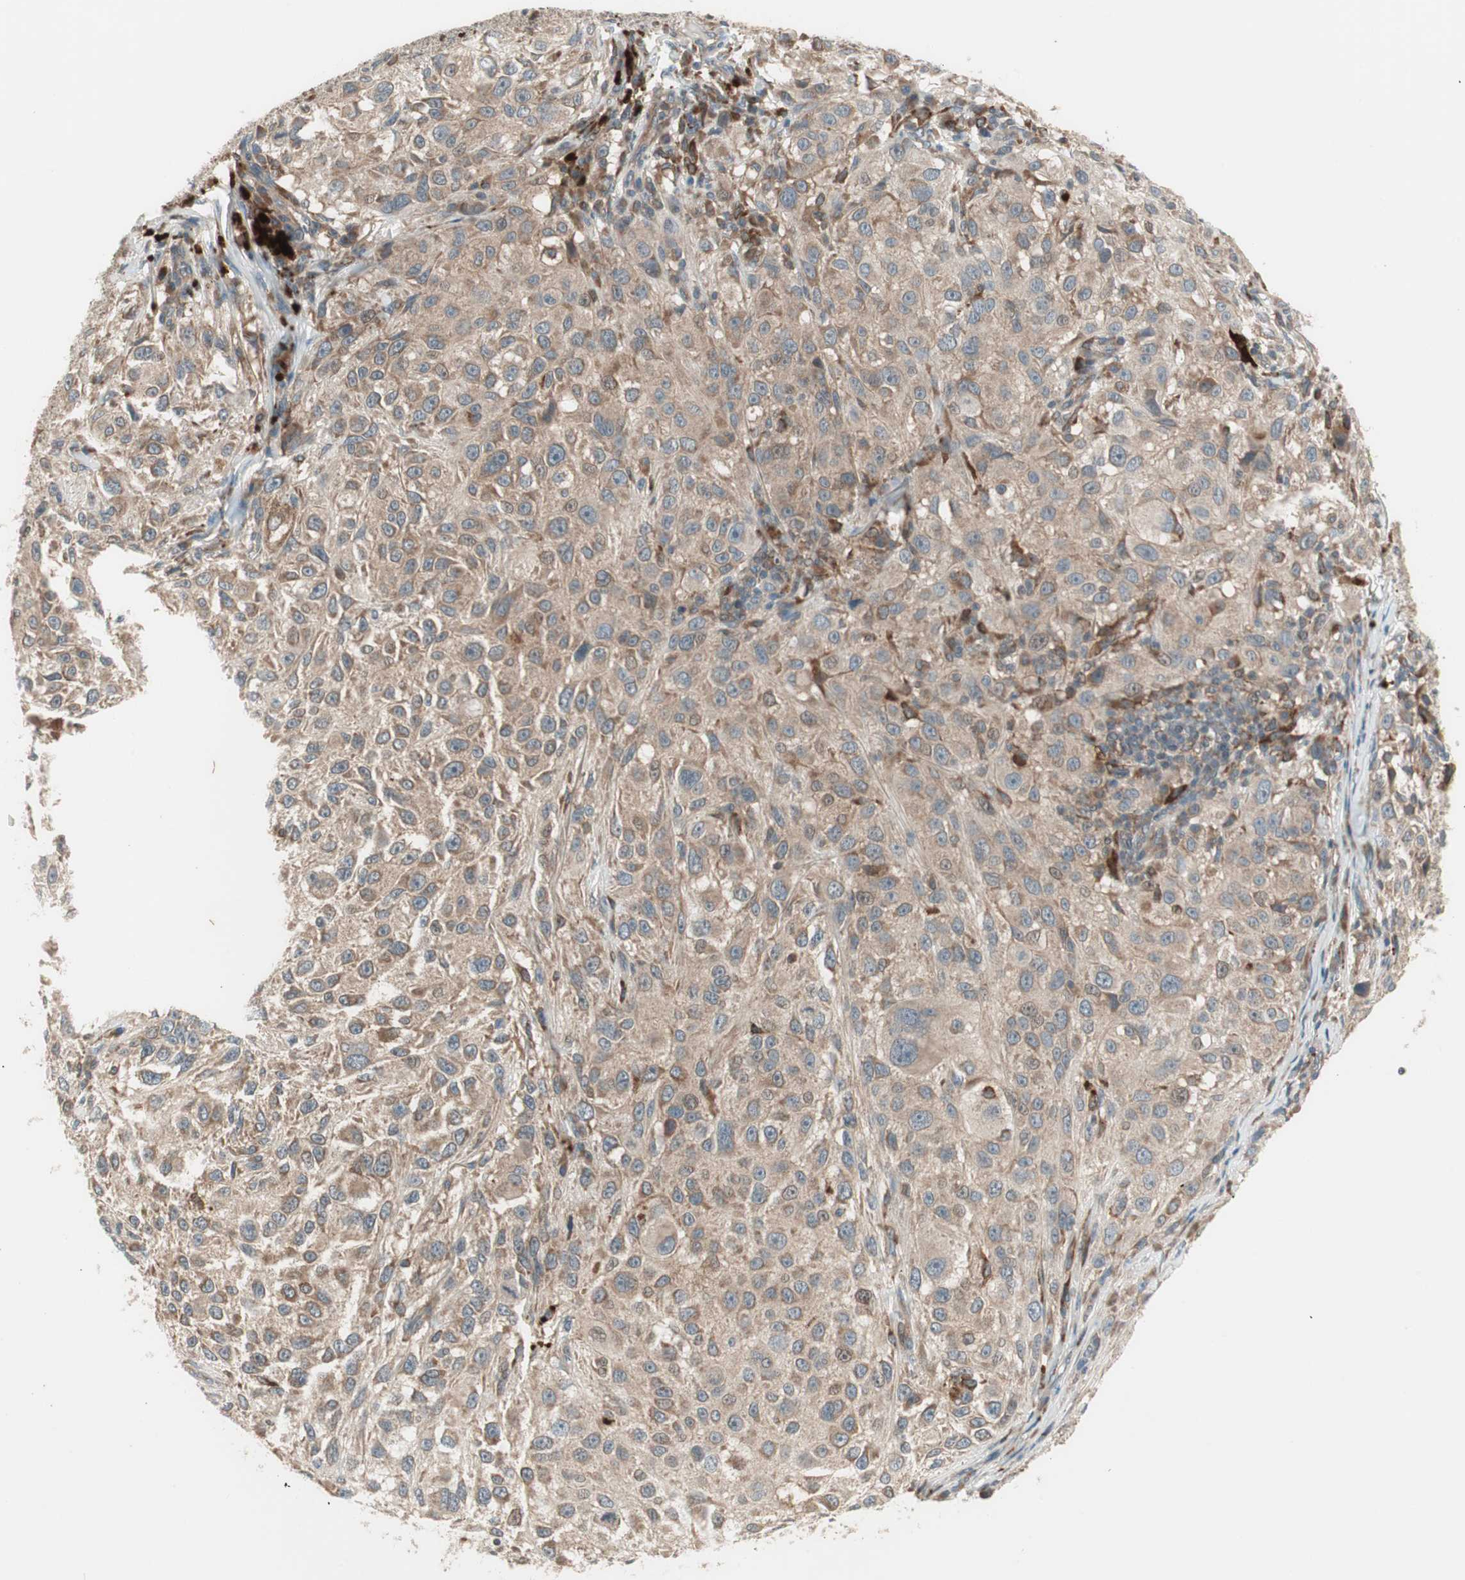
{"staining": {"intensity": "weak", "quantity": ">75%", "location": "cytoplasmic/membranous"}, "tissue": "melanoma", "cell_type": "Tumor cells", "image_type": "cancer", "snomed": [{"axis": "morphology", "description": "Necrosis, NOS"}, {"axis": "morphology", "description": "Malignant melanoma, NOS"}, {"axis": "topography", "description": "Skin"}], "caption": "DAB immunohistochemical staining of malignant melanoma exhibits weak cytoplasmic/membranous protein positivity in approximately >75% of tumor cells.", "gene": "SFRP1", "patient": {"sex": "female", "age": 87}}